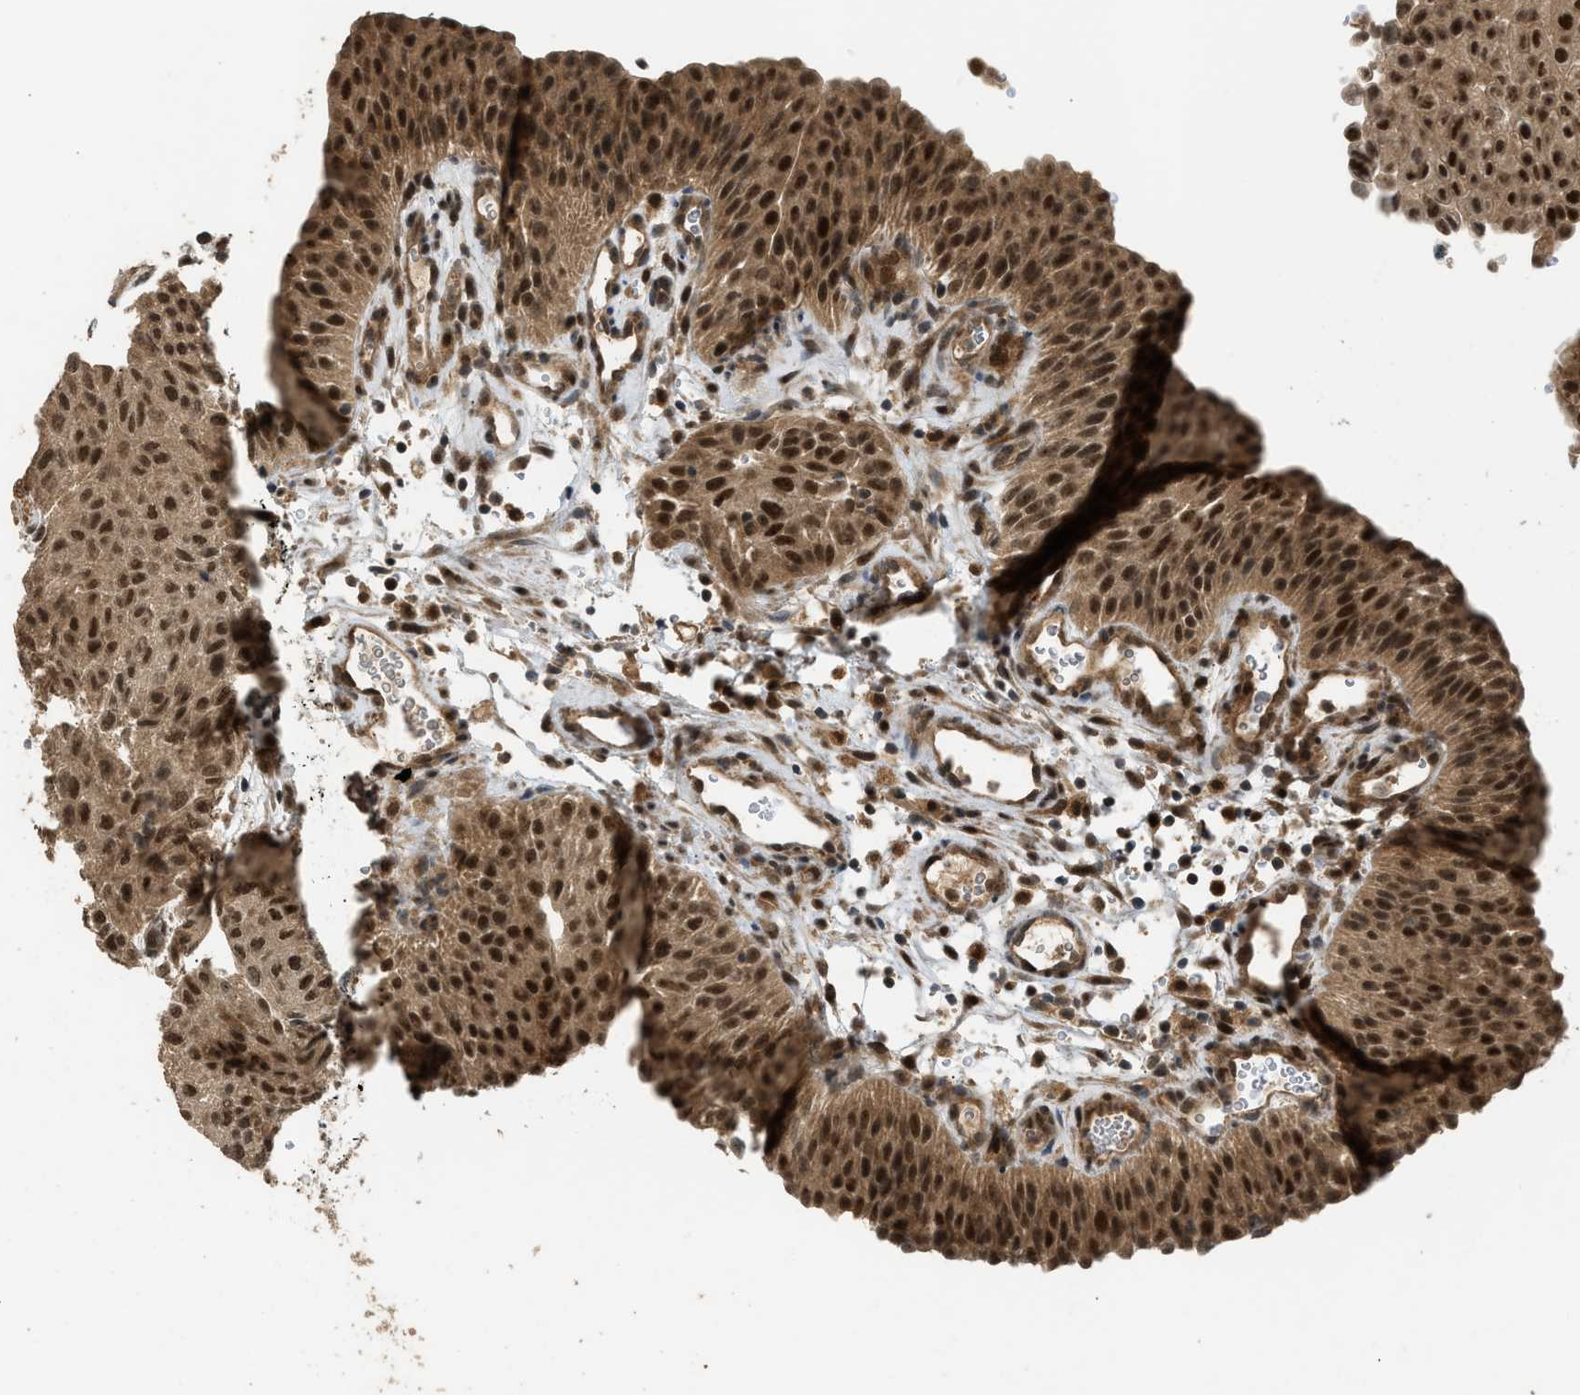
{"staining": {"intensity": "strong", "quantity": ">75%", "location": "nuclear"}, "tissue": "urothelial cancer", "cell_type": "Tumor cells", "image_type": "cancer", "snomed": [{"axis": "morphology", "description": "Urothelial carcinoma, Low grade"}, {"axis": "morphology", "description": "Urothelial carcinoma, High grade"}, {"axis": "topography", "description": "Urinary bladder"}], "caption": "An immunohistochemistry photomicrograph of neoplastic tissue is shown. Protein staining in brown labels strong nuclear positivity in low-grade urothelial carcinoma within tumor cells.", "gene": "GET1", "patient": {"sex": "male", "age": 35}}